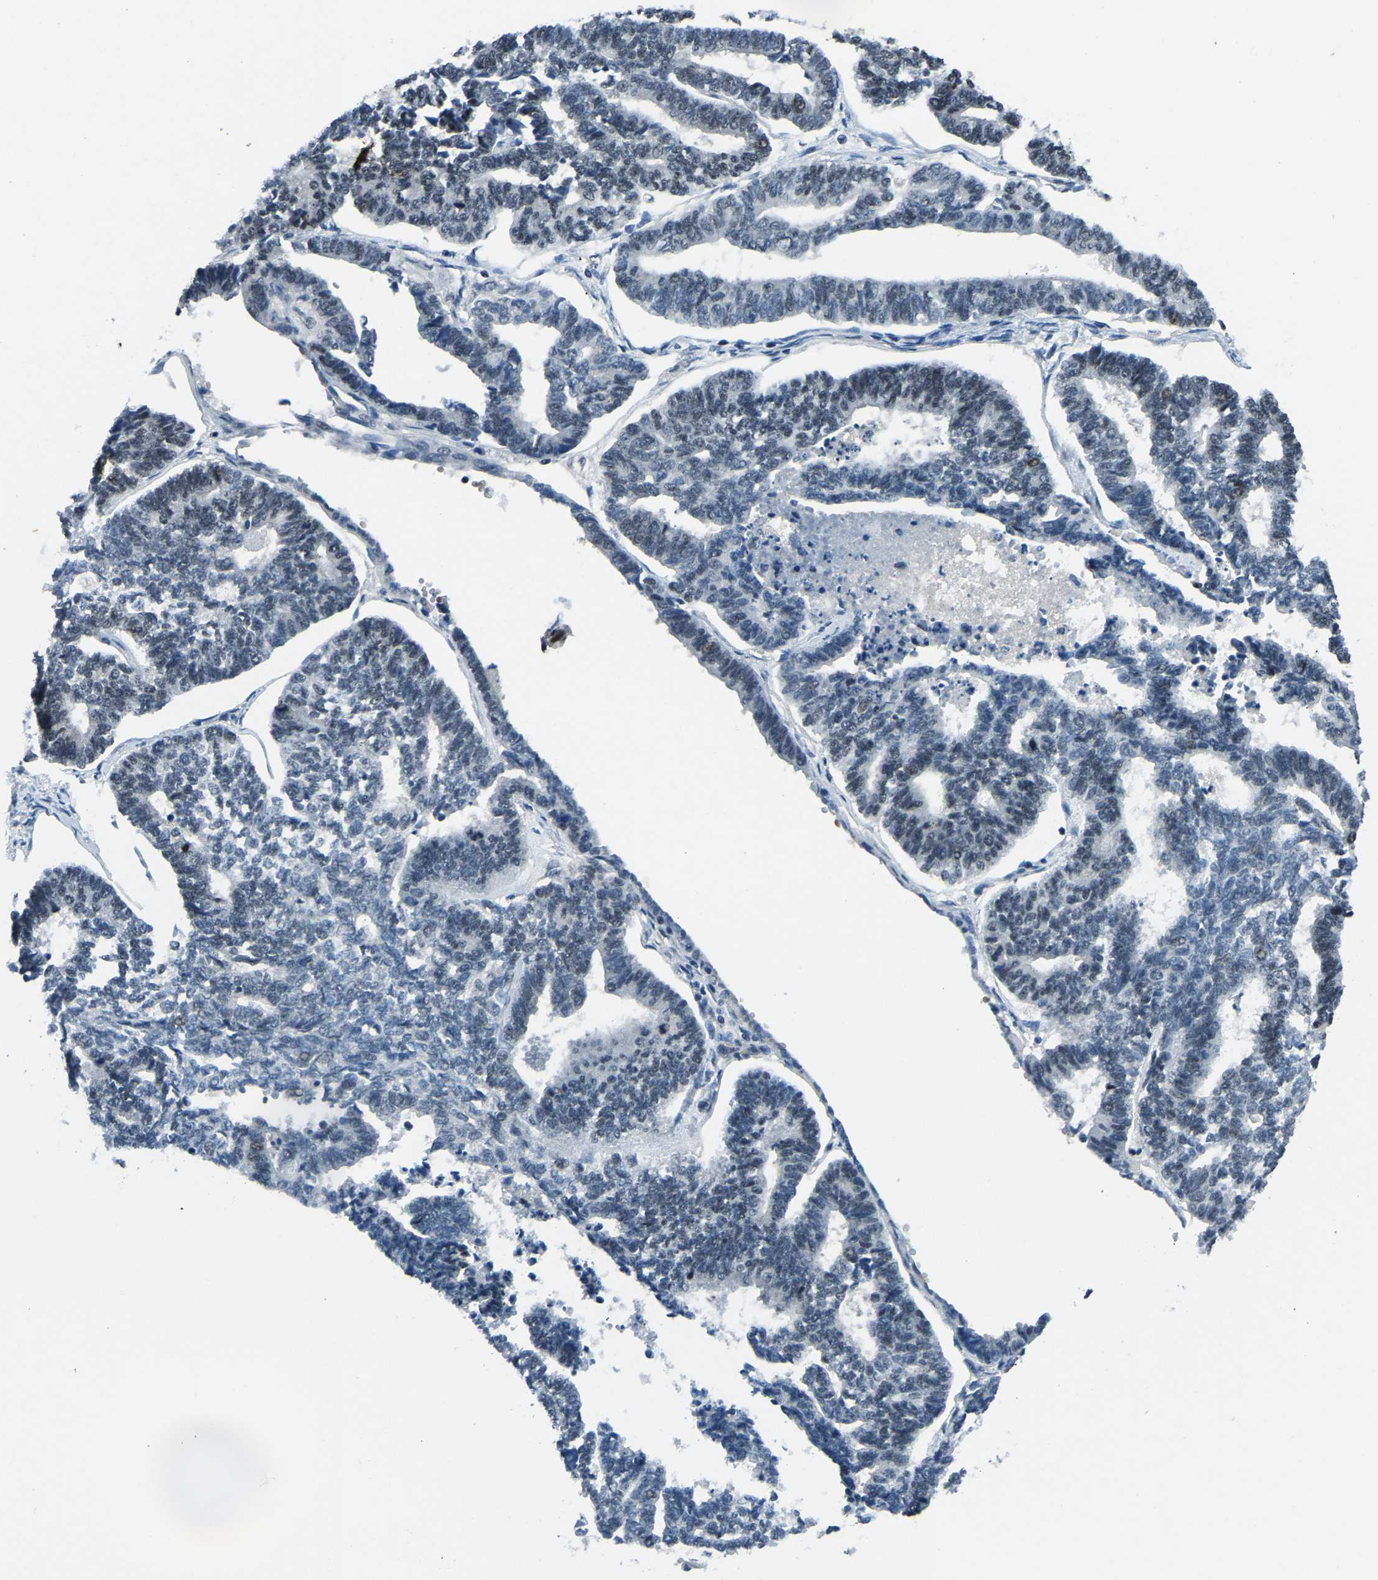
{"staining": {"intensity": "moderate", "quantity": "25%-75%", "location": "nuclear"}, "tissue": "endometrial cancer", "cell_type": "Tumor cells", "image_type": "cancer", "snomed": [{"axis": "morphology", "description": "Adenocarcinoma, NOS"}, {"axis": "topography", "description": "Endometrium"}], "caption": "IHC (DAB) staining of endometrial cancer (adenocarcinoma) exhibits moderate nuclear protein expression in approximately 25%-75% of tumor cells.", "gene": "PRCC", "patient": {"sex": "female", "age": 70}}